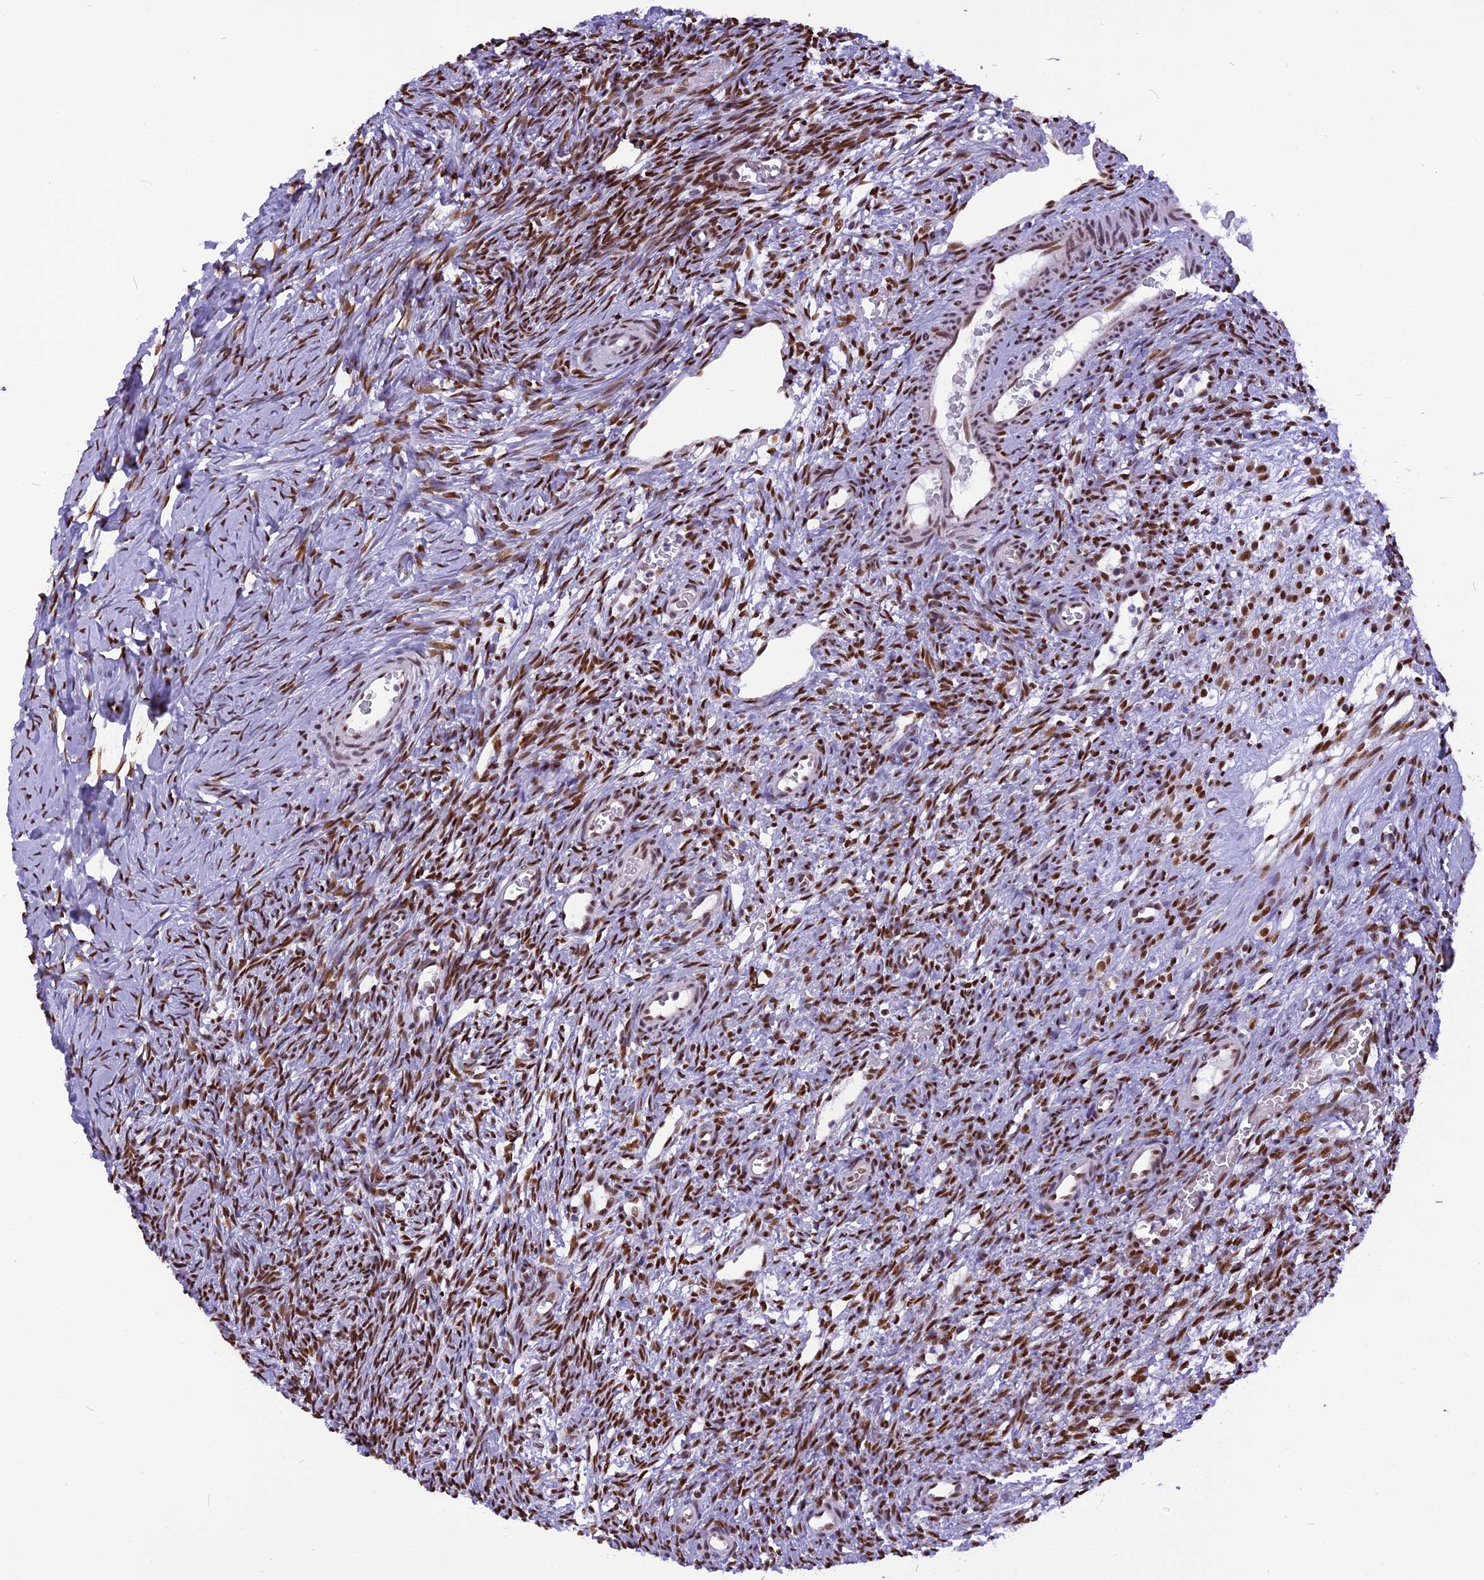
{"staining": {"intensity": "strong", "quantity": "25%-75%", "location": "nuclear"}, "tissue": "ovary", "cell_type": "Ovarian stroma cells", "image_type": "normal", "snomed": [{"axis": "morphology", "description": "Normal tissue, NOS"}, {"axis": "topography", "description": "Ovary"}], "caption": "Ovary stained for a protein (brown) displays strong nuclear positive positivity in approximately 25%-75% of ovarian stroma cells.", "gene": "IRF2BP1", "patient": {"sex": "female", "age": 39}}